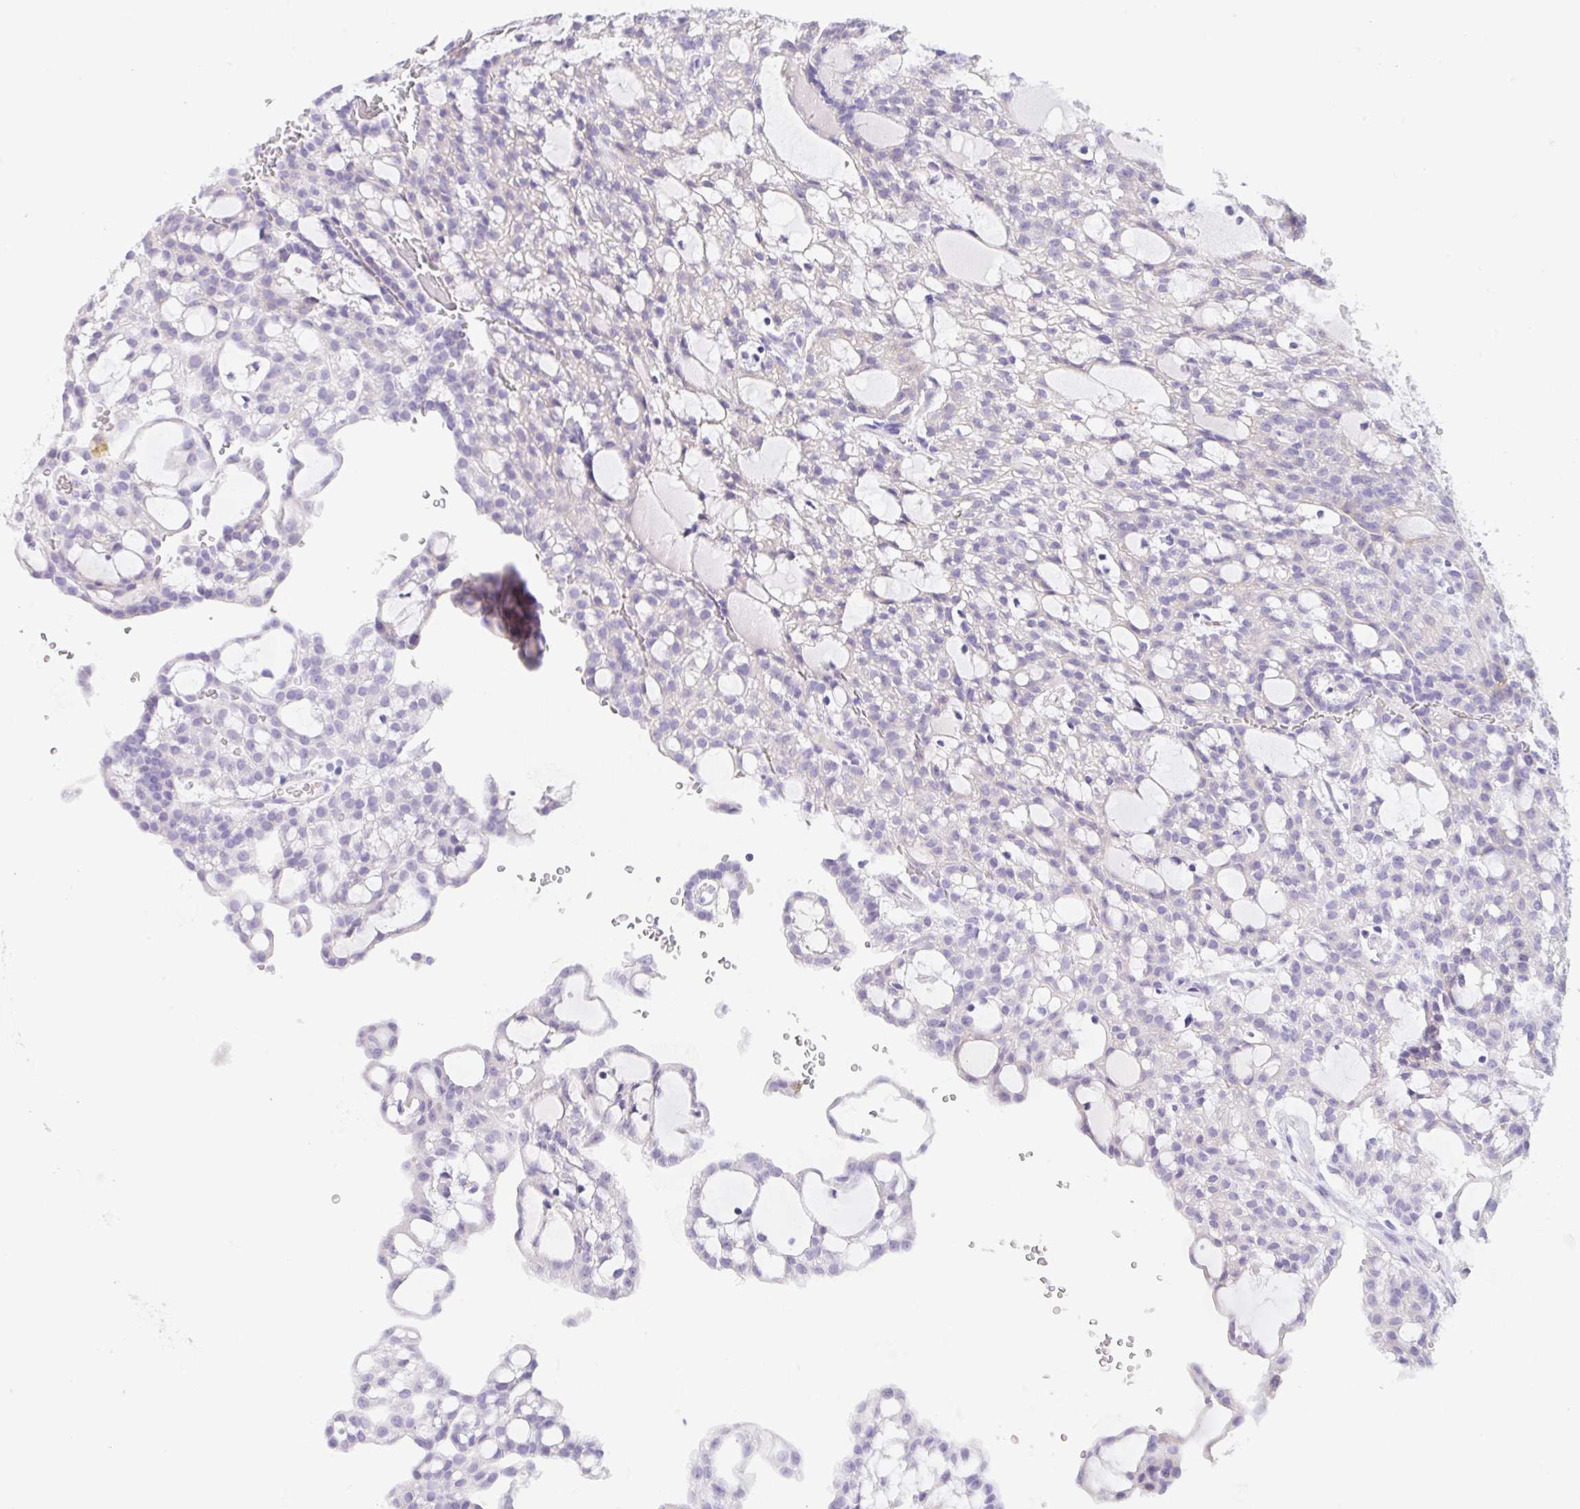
{"staining": {"intensity": "negative", "quantity": "none", "location": "none"}, "tissue": "renal cancer", "cell_type": "Tumor cells", "image_type": "cancer", "snomed": [{"axis": "morphology", "description": "Adenocarcinoma, NOS"}, {"axis": "topography", "description": "Kidney"}], "caption": "Histopathology image shows no protein expression in tumor cells of renal cancer tissue.", "gene": "KLK8", "patient": {"sex": "male", "age": 63}}